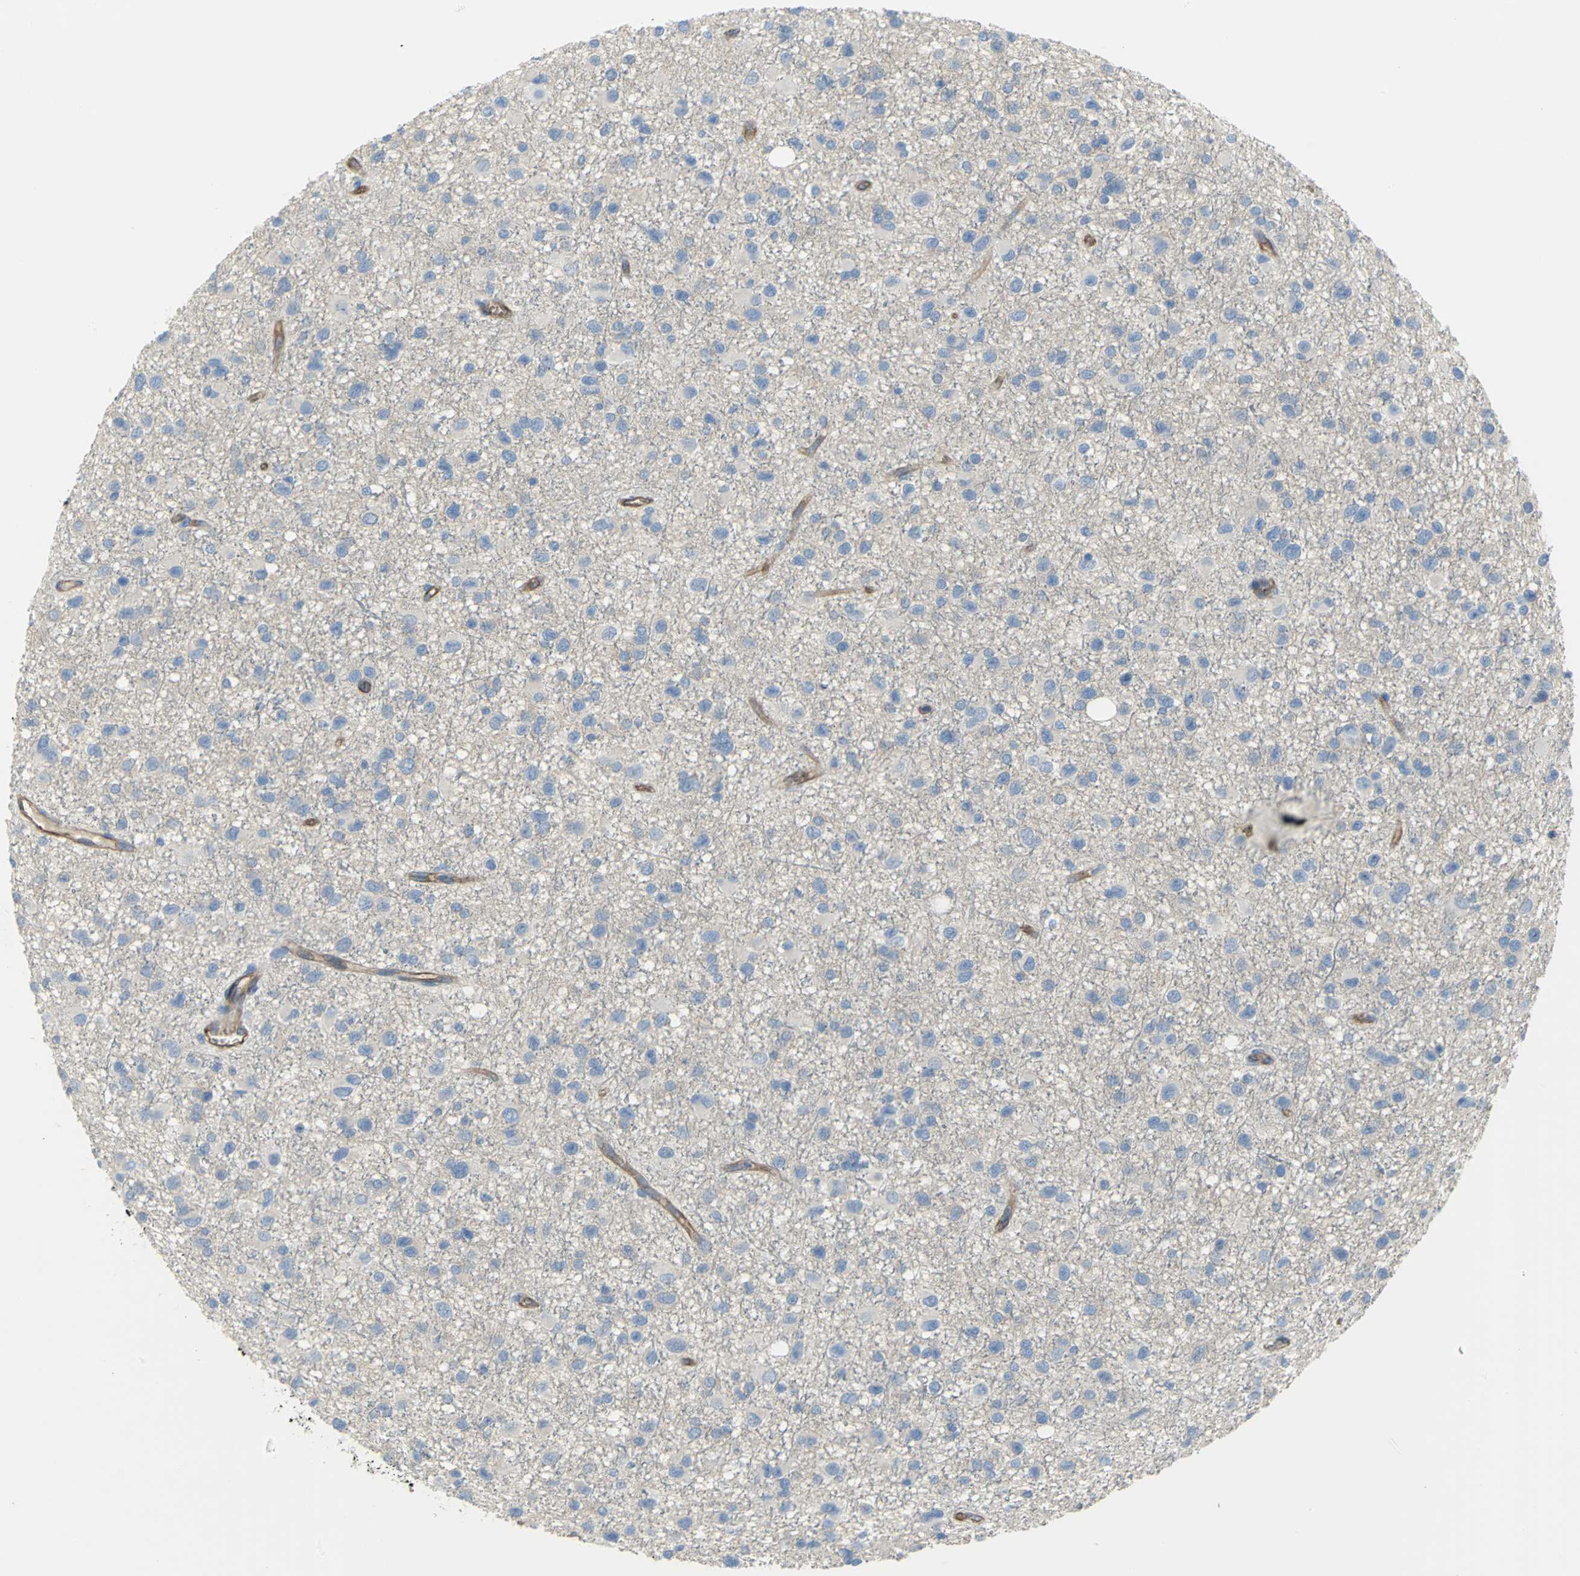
{"staining": {"intensity": "negative", "quantity": "none", "location": "none"}, "tissue": "glioma", "cell_type": "Tumor cells", "image_type": "cancer", "snomed": [{"axis": "morphology", "description": "Glioma, malignant, Low grade"}, {"axis": "topography", "description": "Brain"}], "caption": "Tumor cells are negative for brown protein staining in glioma.", "gene": "FLNB", "patient": {"sex": "male", "age": 42}}